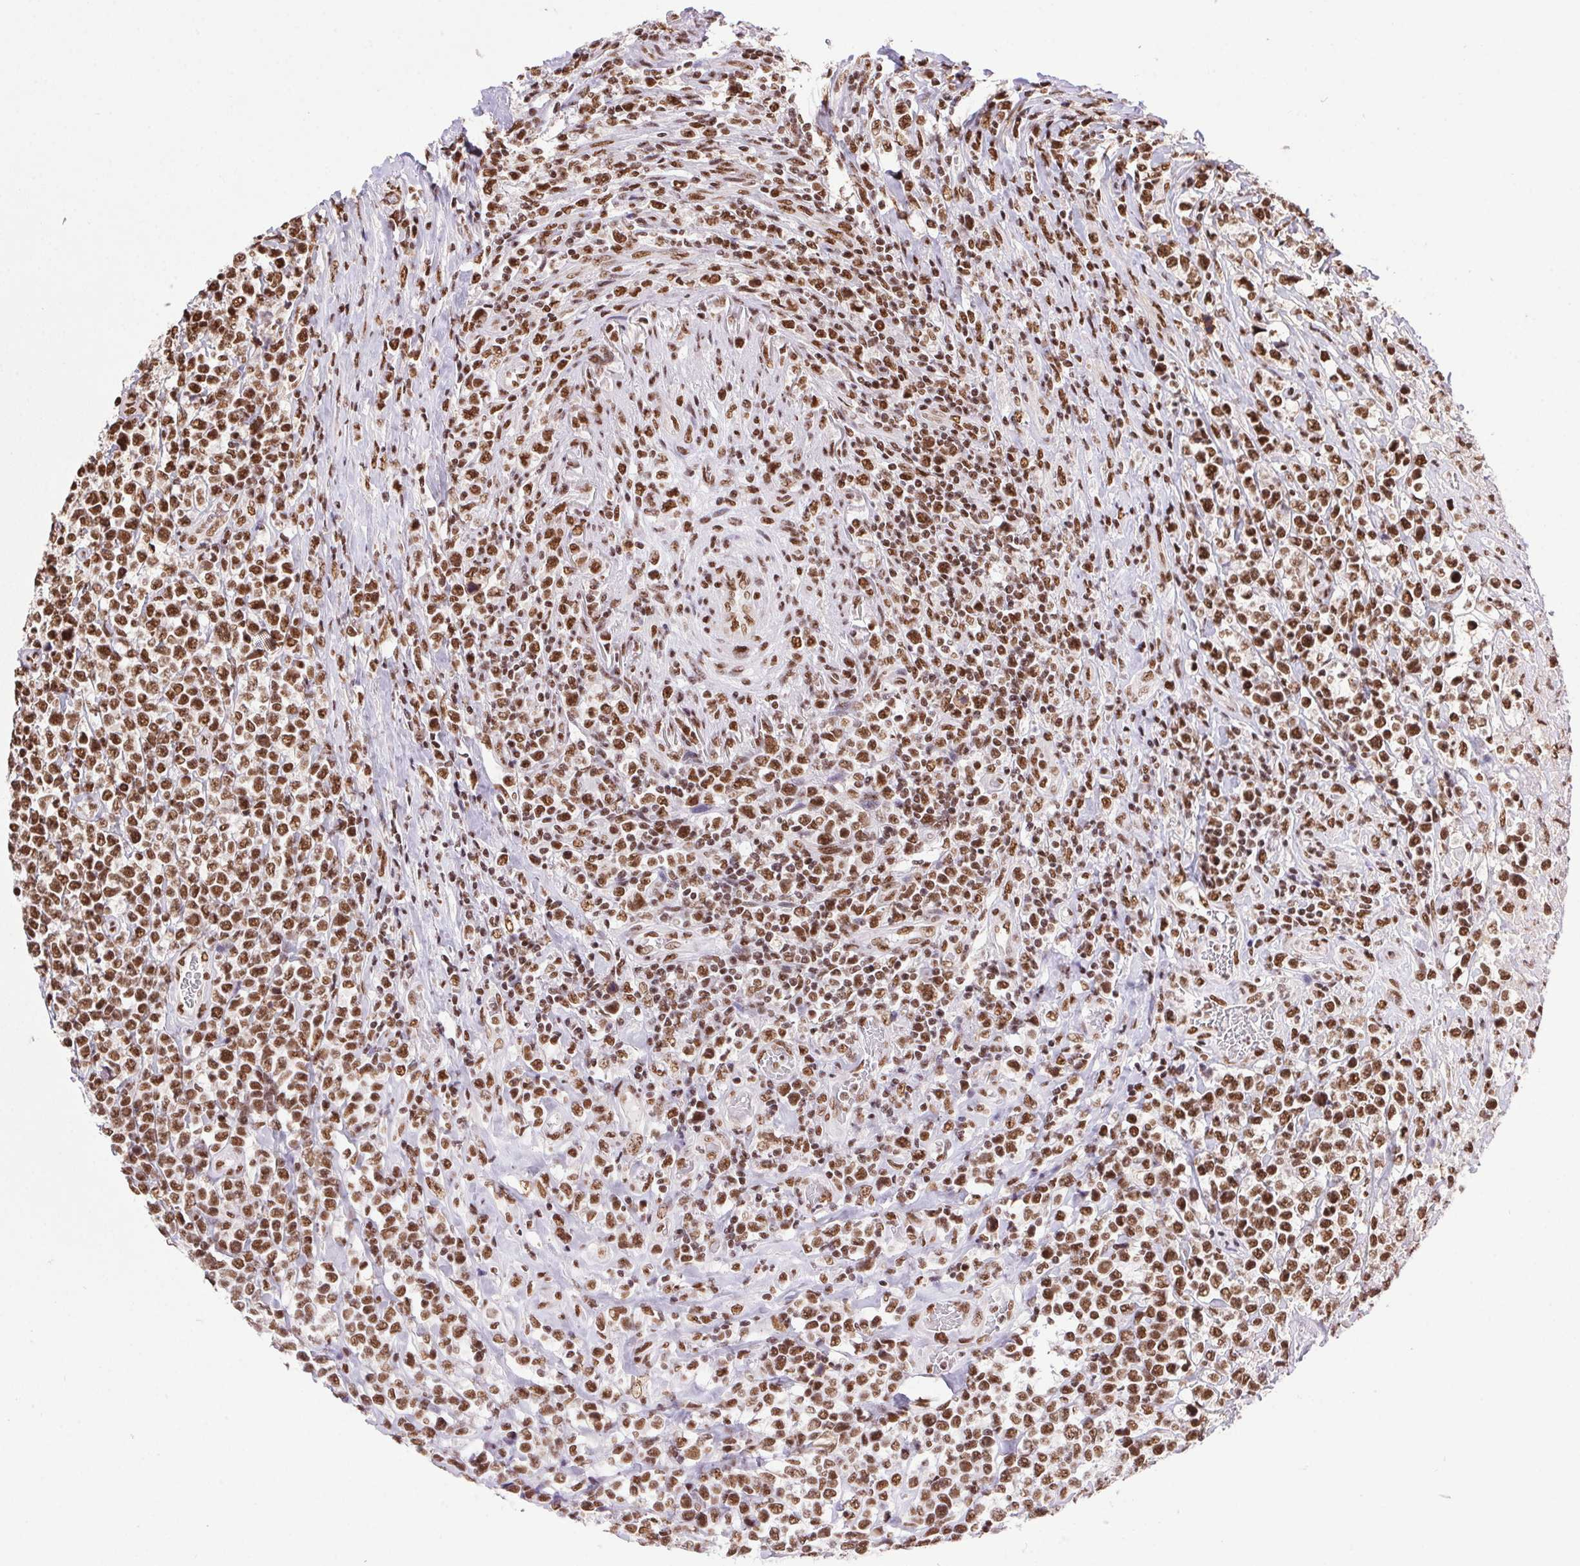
{"staining": {"intensity": "strong", "quantity": ">75%", "location": "nuclear"}, "tissue": "lymphoma", "cell_type": "Tumor cells", "image_type": "cancer", "snomed": [{"axis": "morphology", "description": "Malignant lymphoma, non-Hodgkin's type, High grade"}, {"axis": "topography", "description": "Soft tissue"}], "caption": "Malignant lymphoma, non-Hodgkin's type (high-grade) stained with a protein marker shows strong staining in tumor cells.", "gene": "ZNF207", "patient": {"sex": "female", "age": 56}}